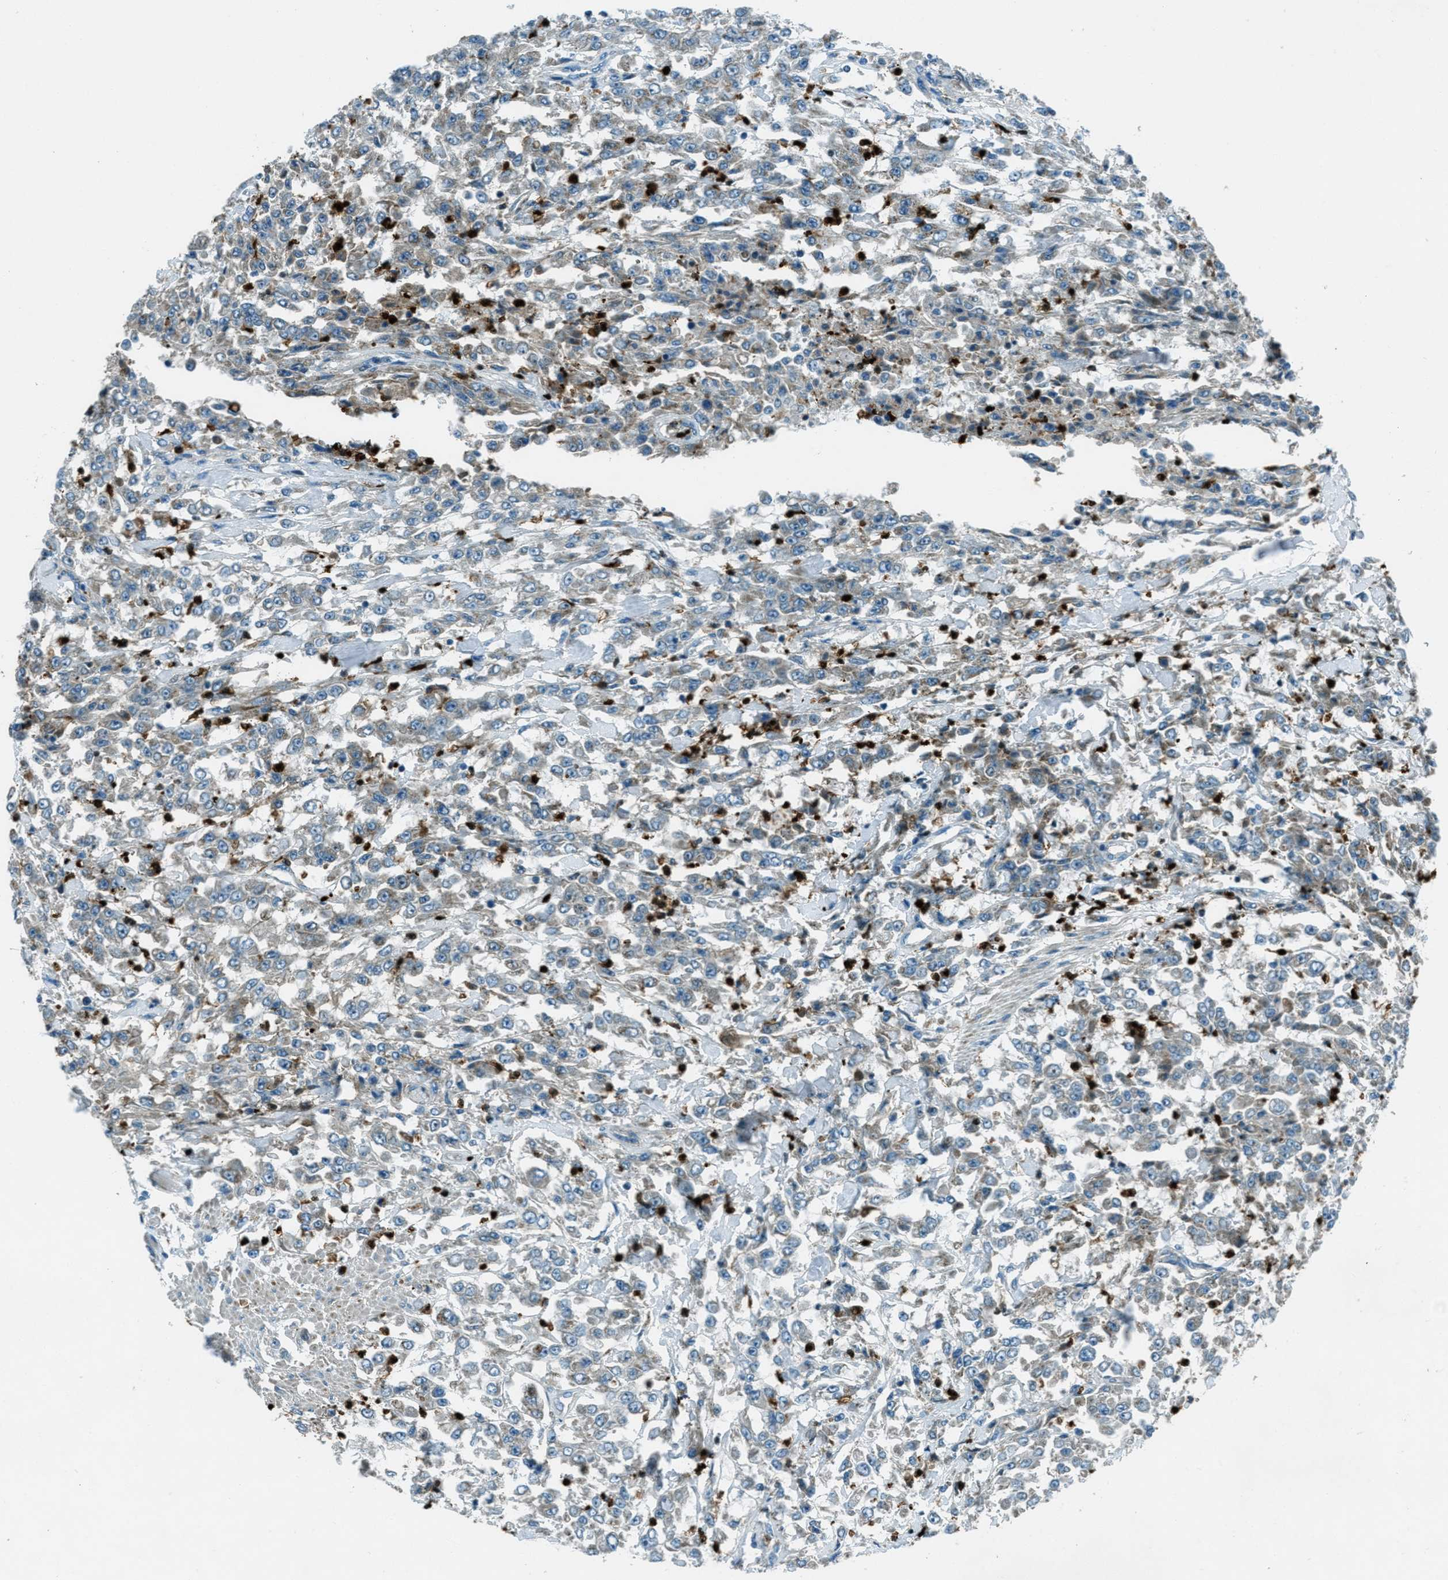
{"staining": {"intensity": "weak", "quantity": "25%-75%", "location": "cytoplasmic/membranous"}, "tissue": "urothelial cancer", "cell_type": "Tumor cells", "image_type": "cancer", "snomed": [{"axis": "morphology", "description": "Urothelial carcinoma, High grade"}, {"axis": "topography", "description": "Urinary bladder"}], "caption": "Immunohistochemistry (IHC) staining of urothelial cancer, which exhibits low levels of weak cytoplasmic/membranous positivity in approximately 25%-75% of tumor cells indicating weak cytoplasmic/membranous protein positivity. The staining was performed using DAB (3,3'-diaminobenzidine) (brown) for protein detection and nuclei were counterstained in hematoxylin (blue).", "gene": "FAR1", "patient": {"sex": "male", "age": 46}}